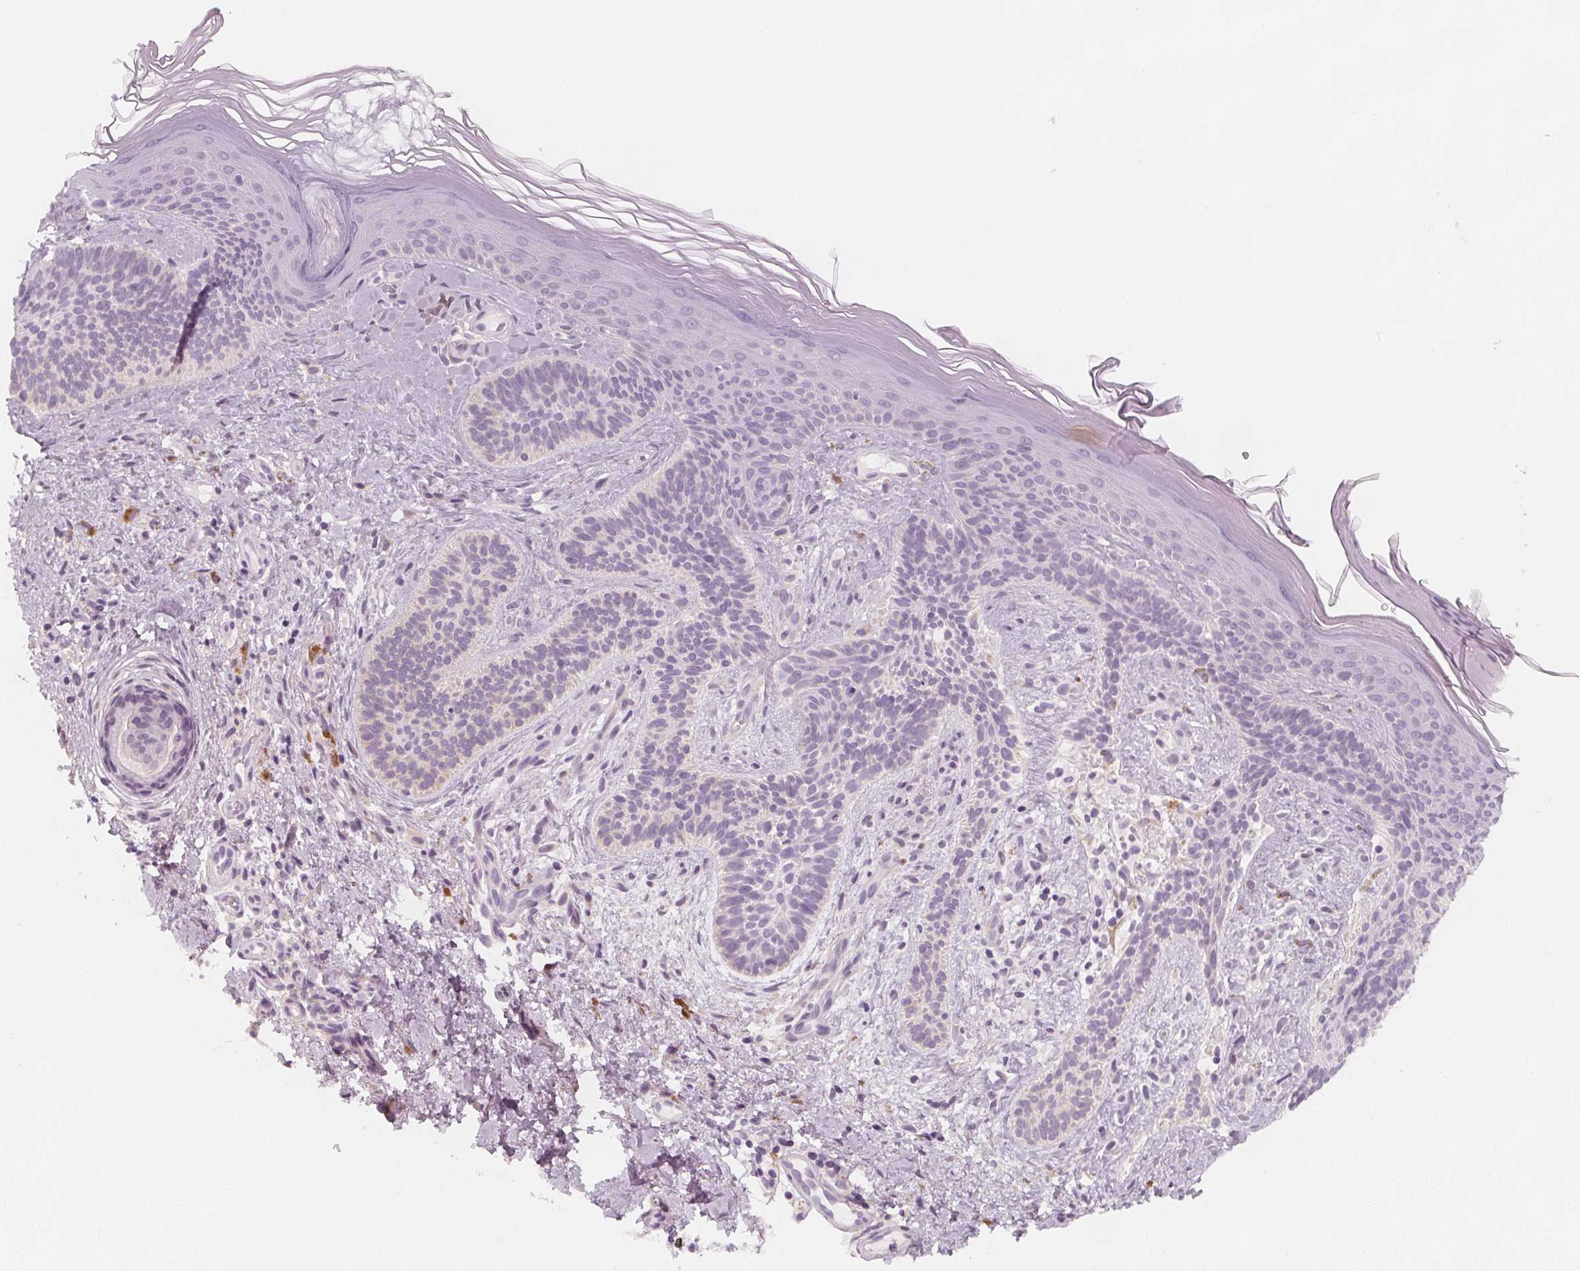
{"staining": {"intensity": "negative", "quantity": "none", "location": "none"}, "tissue": "skin cancer", "cell_type": "Tumor cells", "image_type": "cancer", "snomed": [{"axis": "morphology", "description": "Basal cell carcinoma"}, {"axis": "topography", "description": "Skin"}], "caption": "DAB (3,3'-diaminobenzidine) immunohistochemical staining of human skin basal cell carcinoma demonstrates no significant positivity in tumor cells.", "gene": "MAP1A", "patient": {"sex": "male", "age": 79}}